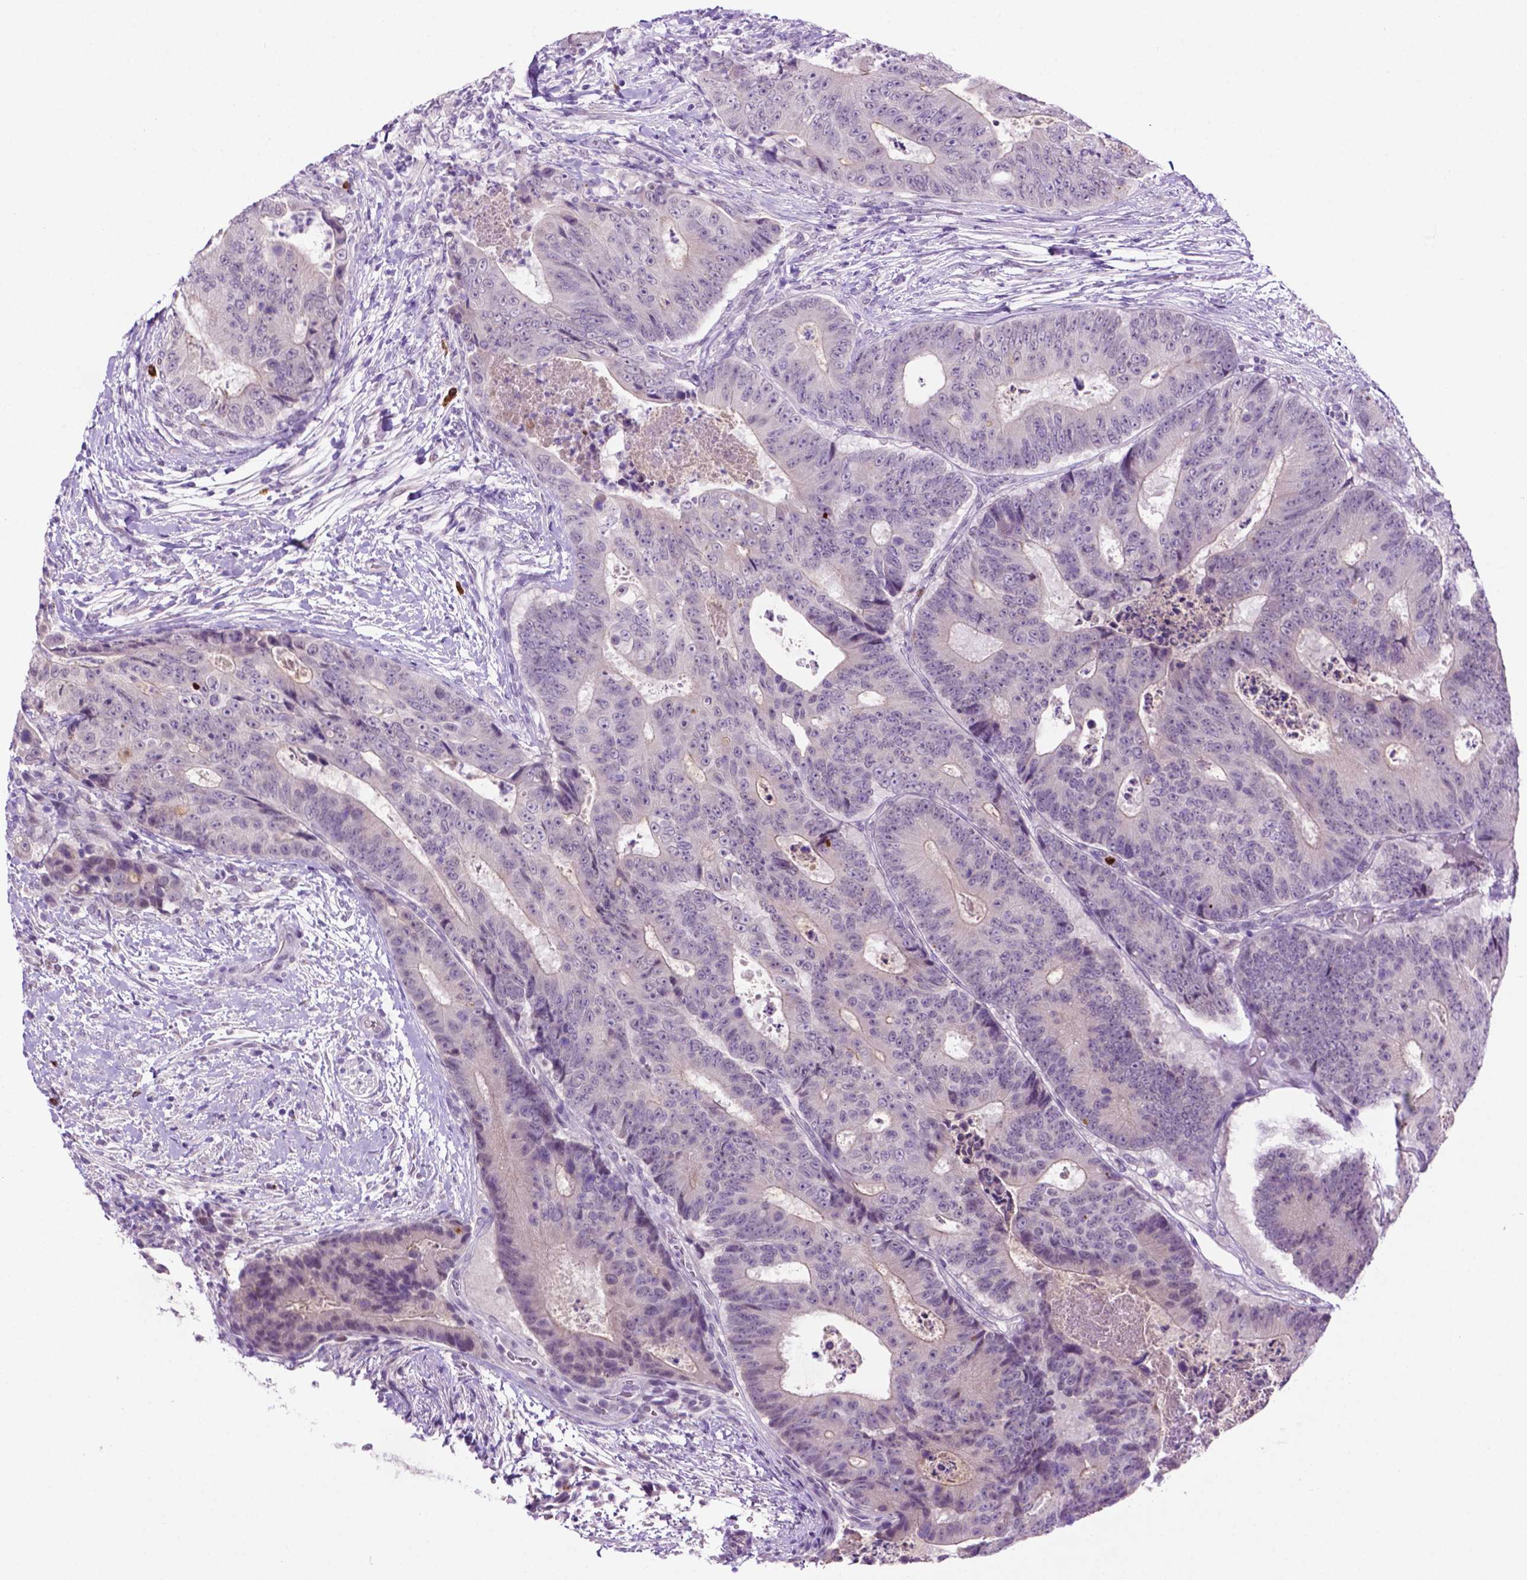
{"staining": {"intensity": "negative", "quantity": "none", "location": "none"}, "tissue": "colorectal cancer", "cell_type": "Tumor cells", "image_type": "cancer", "snomed": [{"axis": "morphology", "description": "Adenocarcinoma, NOS"}, {"axis": "topography", "description": "Colon"}], "caption": "Colorectal cancer was stained to show a protein in brown. There is no significant staining in tumor cells.", "gene": "MMP27", "patient": {"sex": "female", "age": 48}}